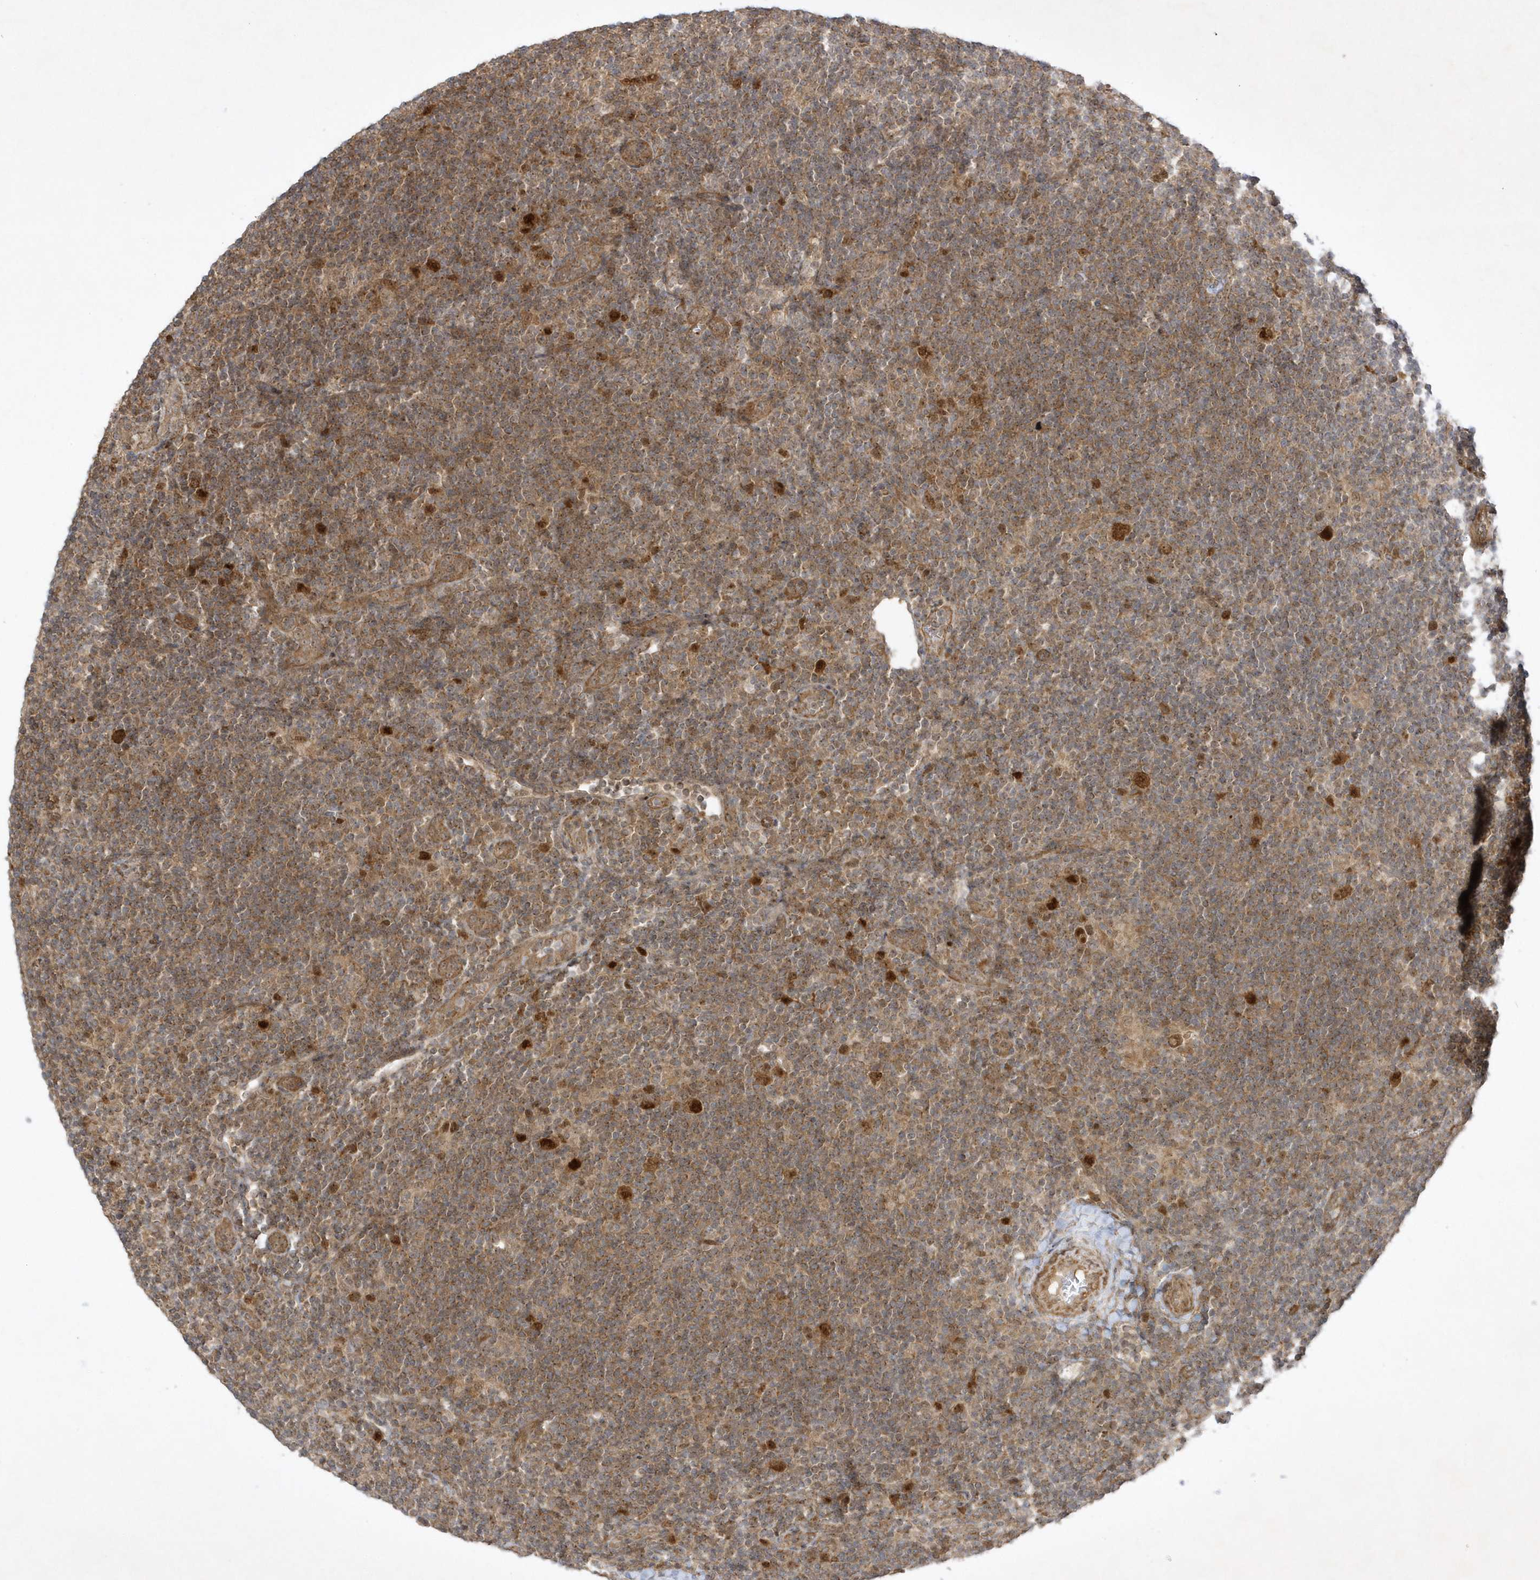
{"staining": {"intensity": "strong", "quantity": ">75%", "location": "cytoplasmic/membranous,nuclear"}, "tissue": "lymphoma", "cell_type": "Tumor cells", "image_type": "cancer", "snomed": [{"axis": "morphology", "description": "Hodgkin's disease, NOS"}, {"axis": "topography", "description": "Lymph node"}], "caption": "Immunohistochemical staining of Hodgkin's disease displays high levels of strong cytoplasmic/membranous and nuclear protein positivity in approximately >75% of tumor cells.", "gene": "NAF1", "patient": {"sex": "female", "age": 57}}